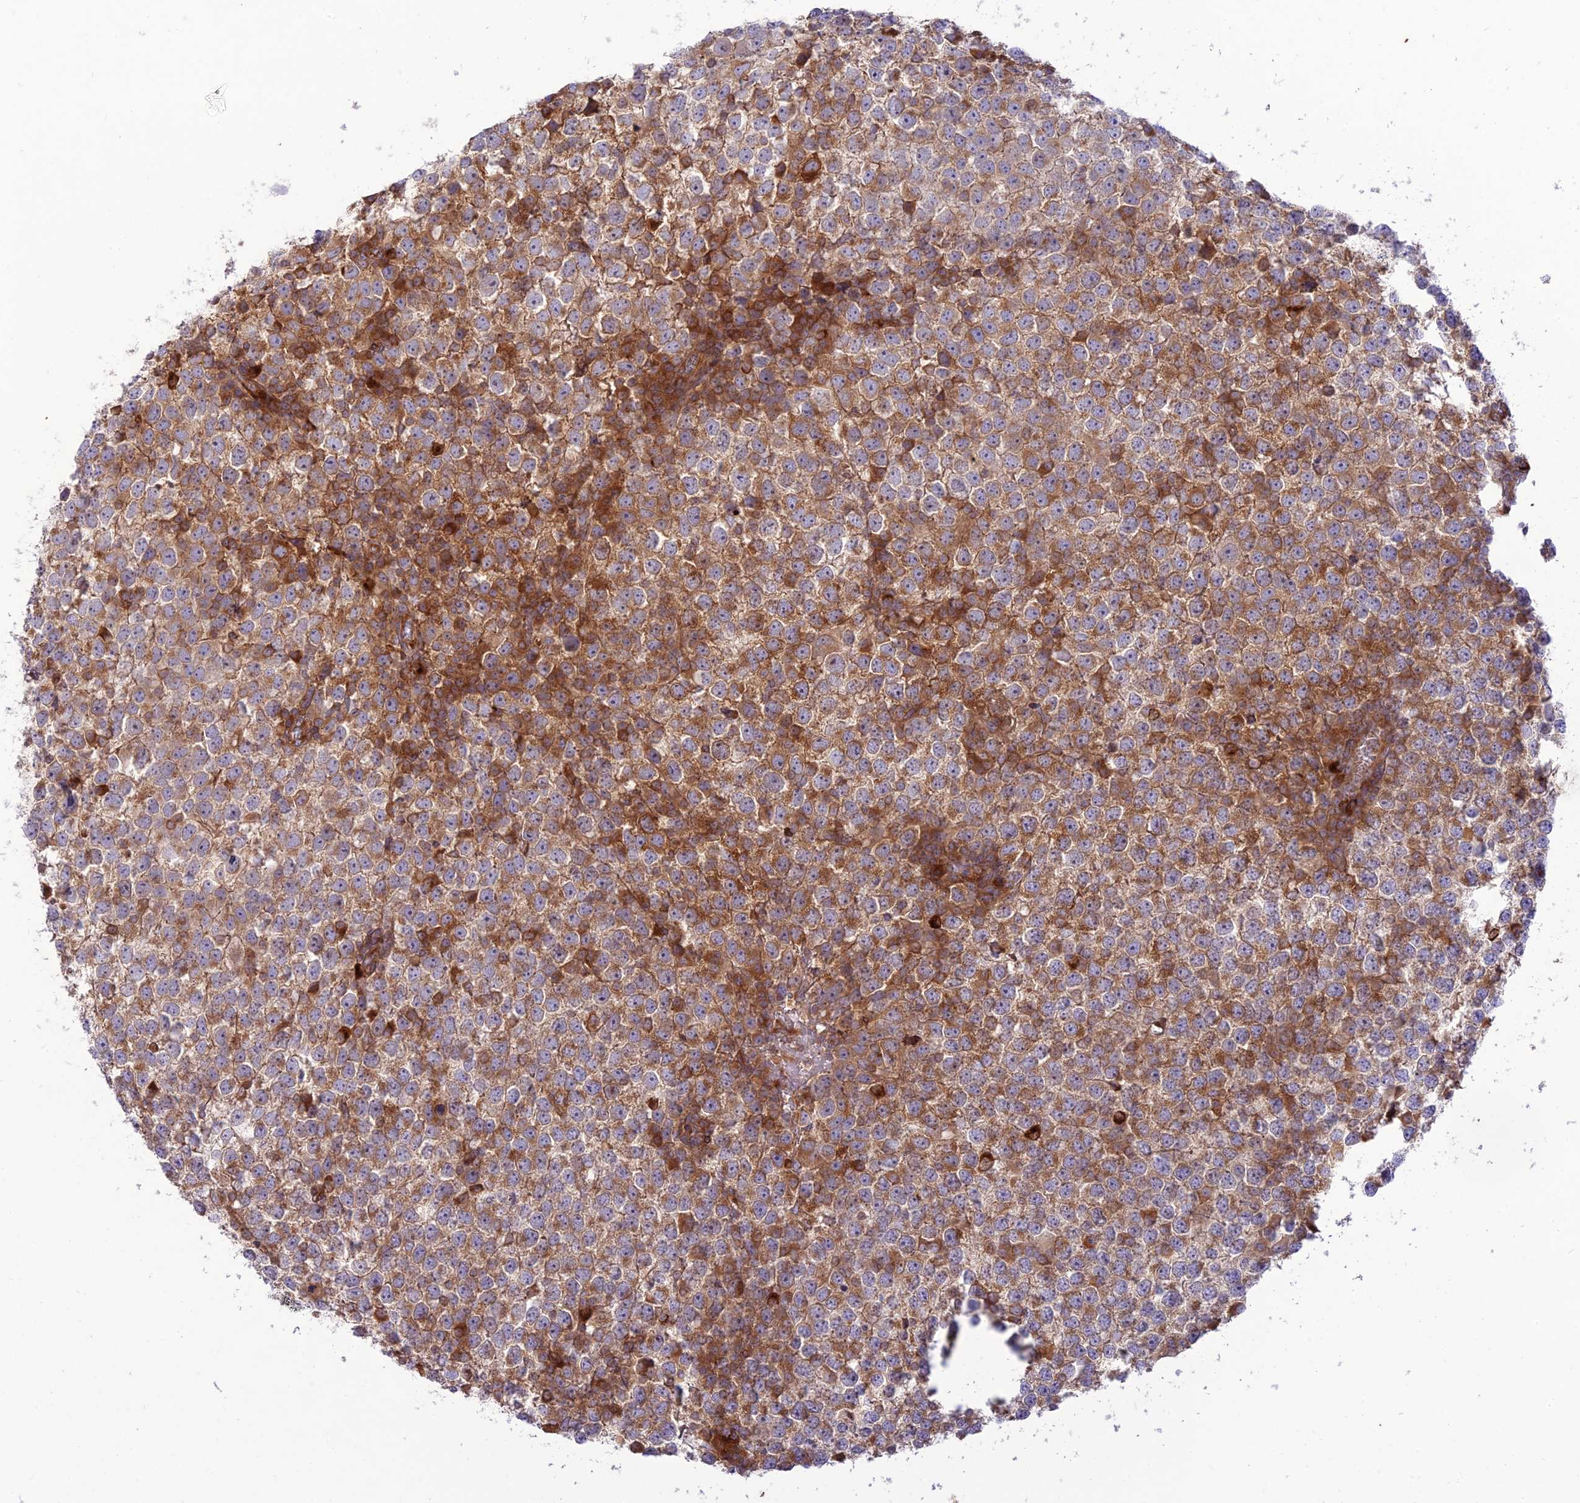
{"staining": {"intensity": "moderate", "quantity": ">75%", "location": "cytoplasmic/membranous"}, "tissue": "testis cancer", "cell_type": "Tumor cells", "image_type": "cancer", "snomed": [{"axis": "morphology", "description": "Seminoma, NOS"}, {"axis": "topography", "description": "Testis"}], "caption": "Brown immunohistochemical staining in seminoma (testis) exhibits moderate cytoplasmic/membranous expression in about >75% of tumor cells.", "gene": "PIMREG", "patient": {"sex": "male", "age": 65}}